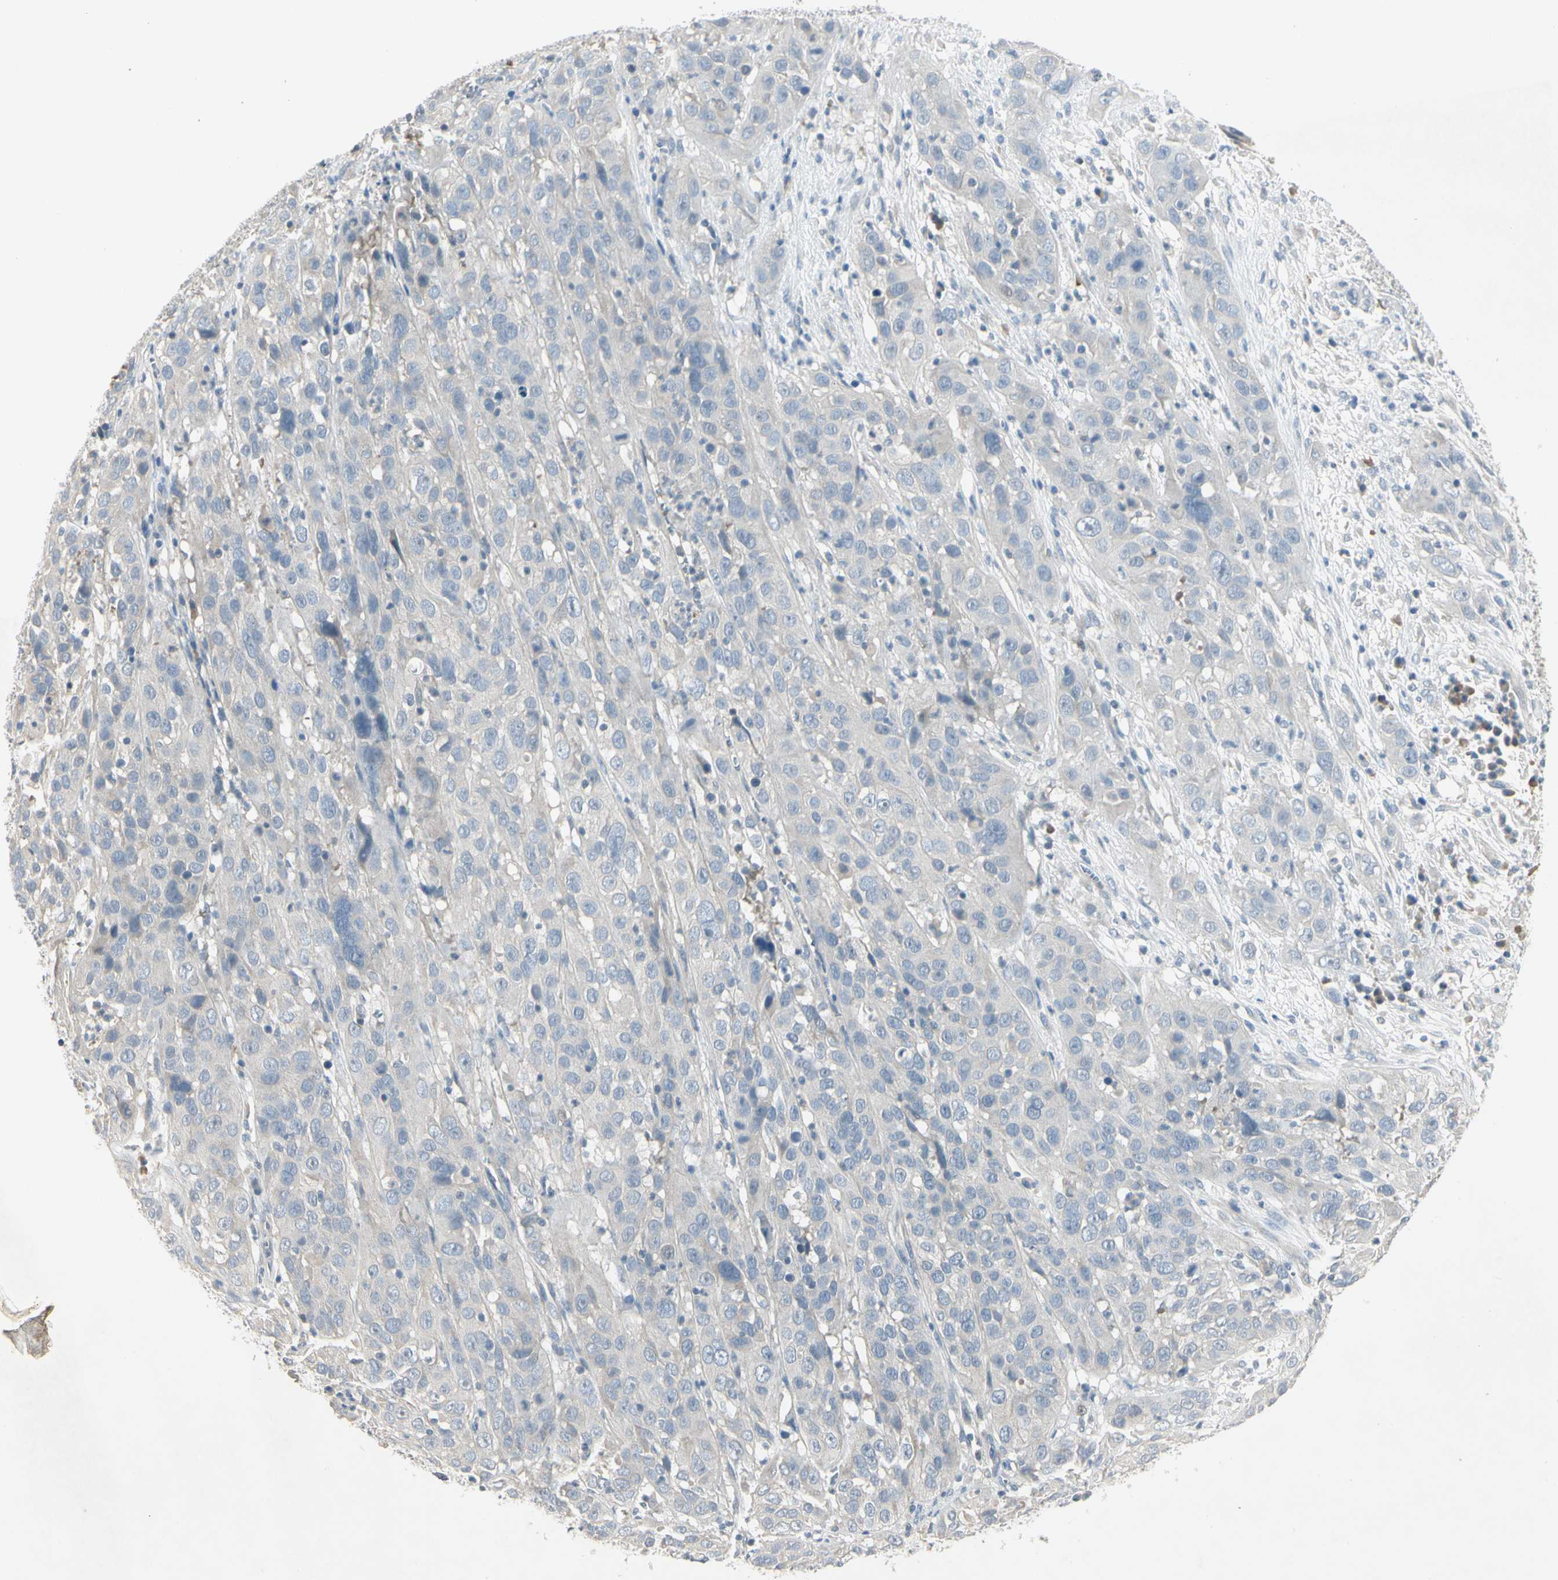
{"staining": {"intensity": "negative", "quantity": "none", "location": "none"}, "tissue": "cervical cancer", "cell_type": "Tumor cells", "image_type": "cancer", "snomed": [{"axis": "morphology", "description": "Squamous cell carcinoma, NOS"}, {"axis": "topography", "description": "Cervix"}], "caption": "High magnification brightfield microscopy of cervical squamous cell carcinoma stained with DAB (brown) and counterstained with hematoxylin (blue): tumor cells show no significant expression.", "gene": "PRSS21", "patient": {"sex": "female", "age": 32}}